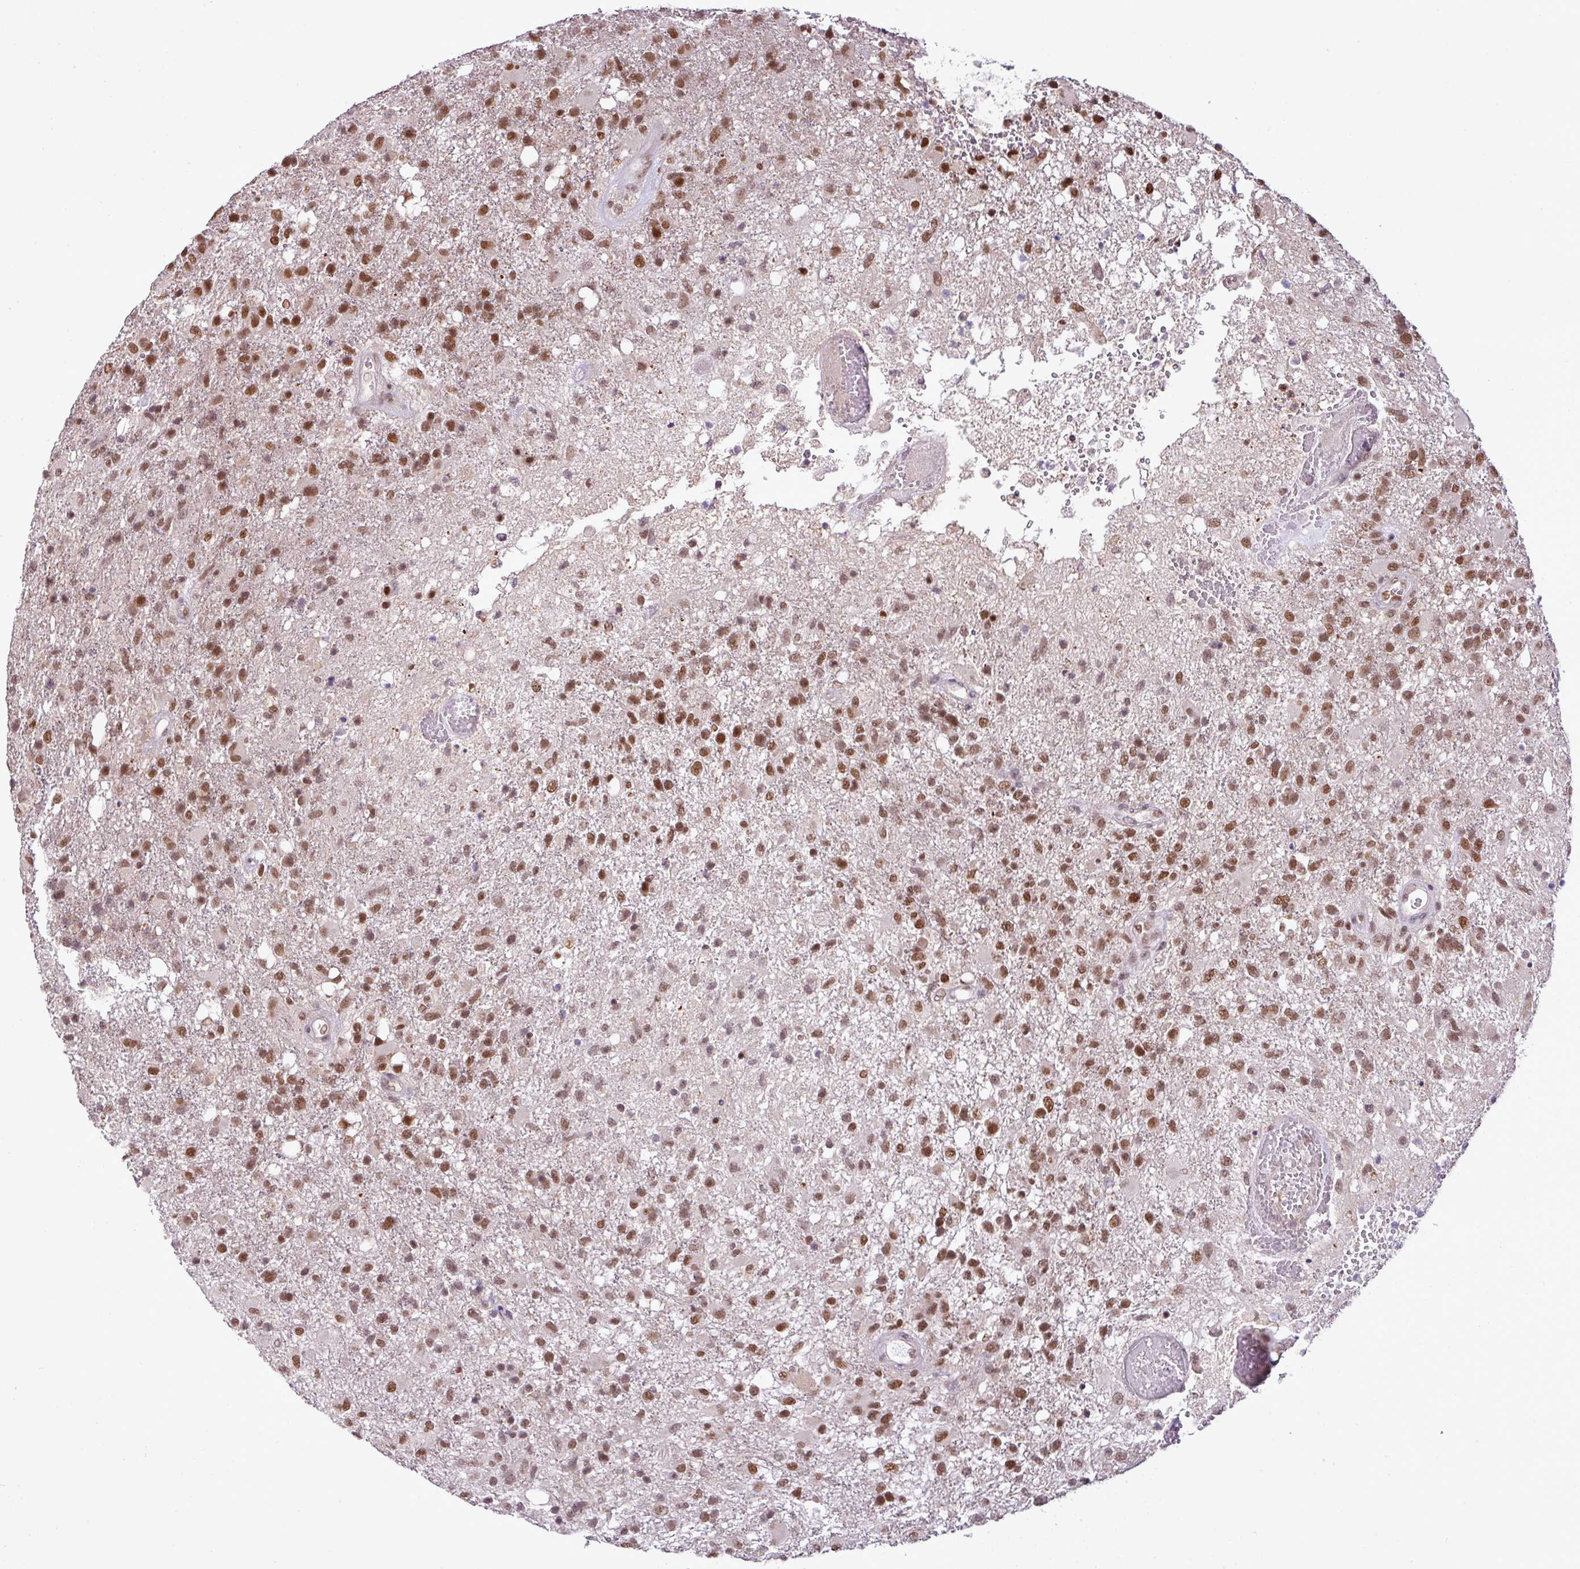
{"staining": {"intensity": "moderate", "quantity": ">75%", "location": "nuclear"}, "tissue": "glioma", "cell_type": "Tumor cells", "image_type": "cancer", "snomed": [{"axis": "morphology", "description": "Glioma, malignant, High grade"}, {"axis": "topography", "description": "Brain"}], "caption": "This histopathology image reveals immunohistochemistry (IHC) staining of human malignant glioma (high-grade), with medium moderate nuclear staining in approximately >75% of tumor cells.", "gene": "PGAP4", "patient": {"sex": "female", "age": 74}}